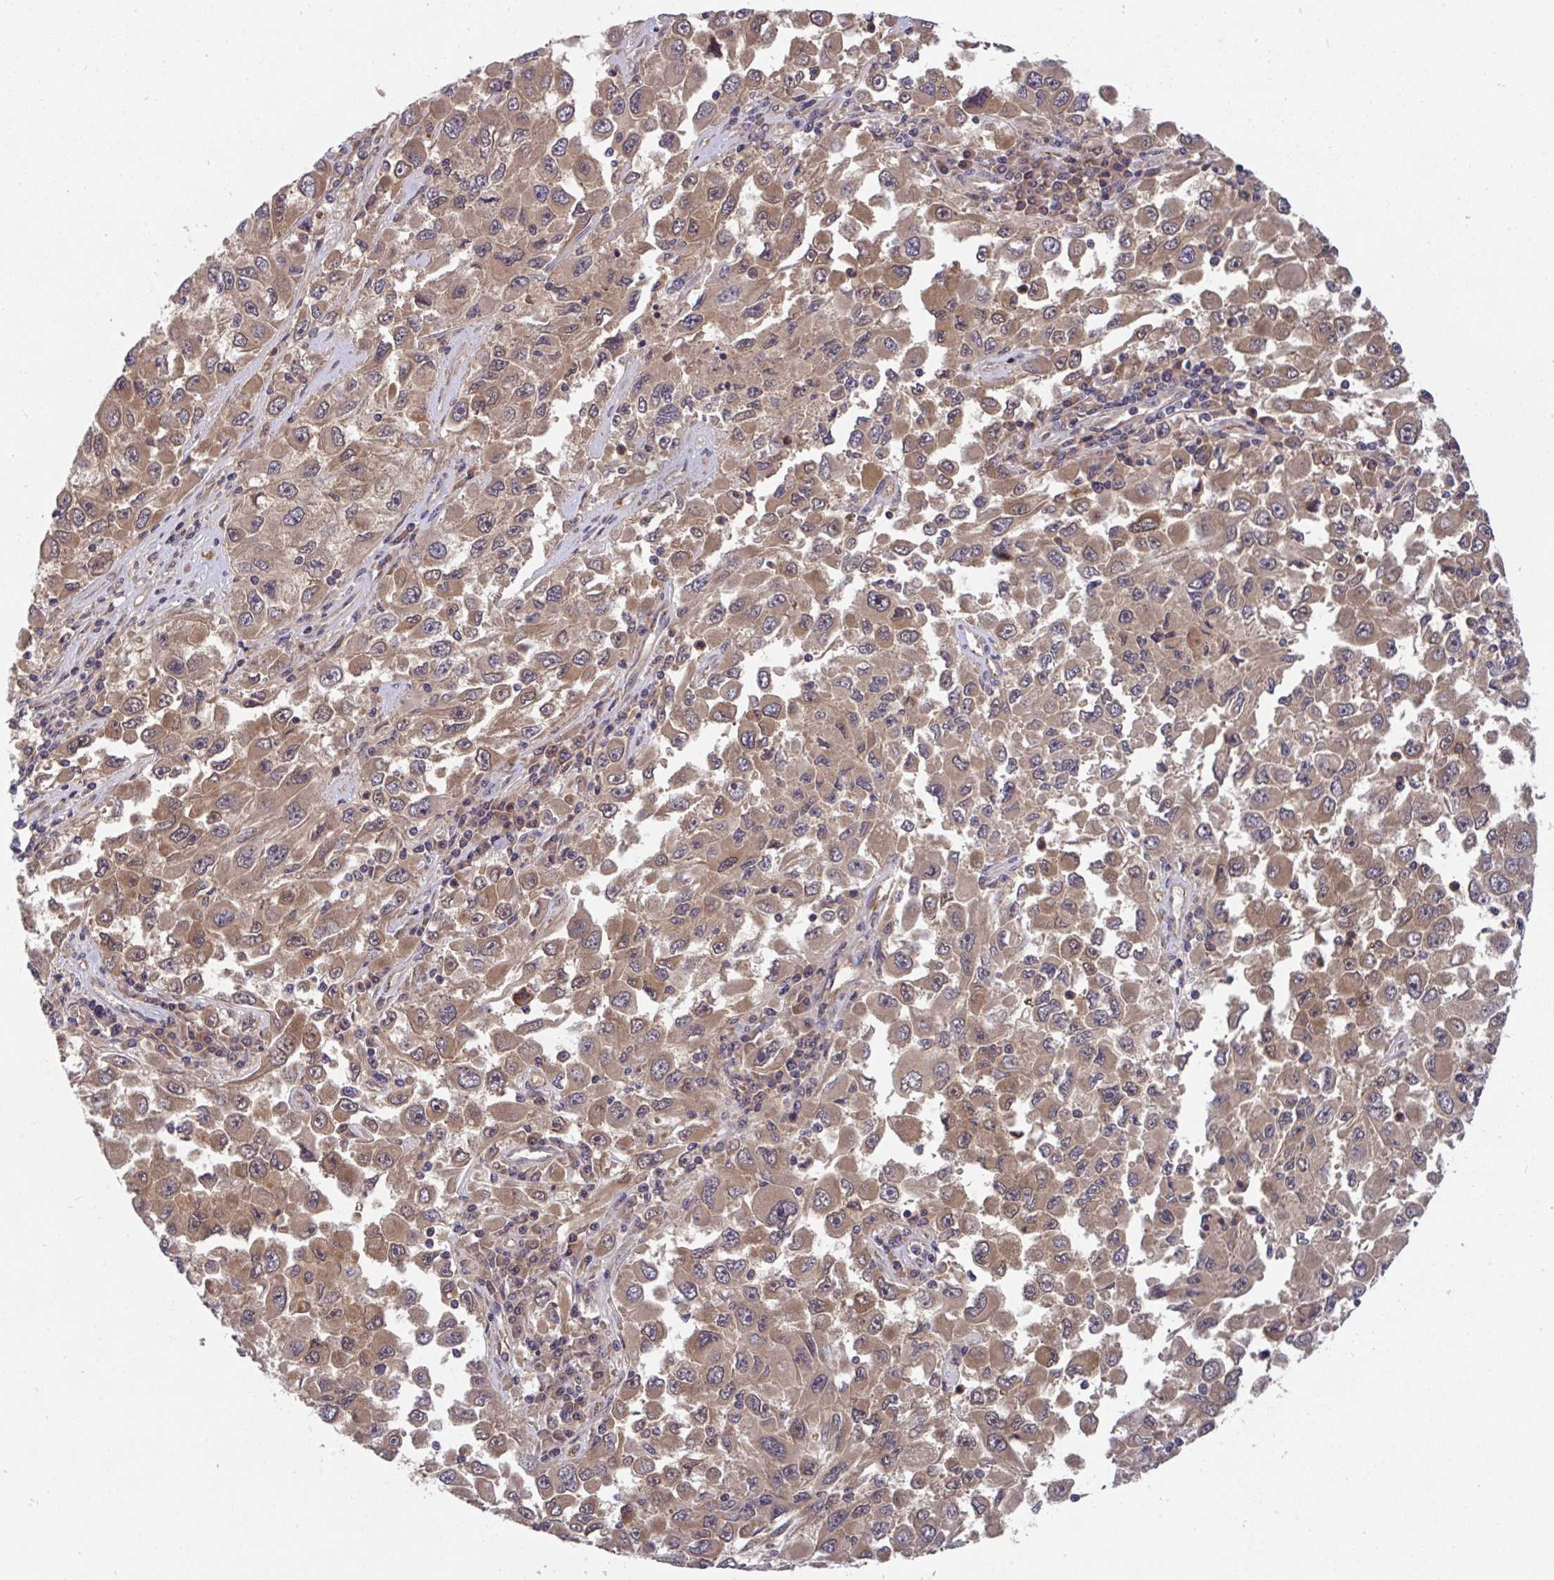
{"staining": {"intensity": "moderate", "quantity": ">75%", "location": "cytoplasmic/membranous,nuclear"}, "tissue": "melanoma", "cell_type": "Tumor cells", "image_type": "cancer", "snomed": [{"axis": "morphology", "description": "Malignant melanoma, Metastatic site"}, {"axis": "topography", "description": "Lymph node"}], "caption": "This histopathology image shows malignant melanoma (metastatic site) stained with immunohistochemistry (IHC) to label a protein in brown. The cytoplasmic/membranous and nuclear of tumor cells show moderate positivity for the protein. Nuclei are counter-stained blue.", "gene": "TIGAR", "patient": {"sex": "female", "age": 67}}